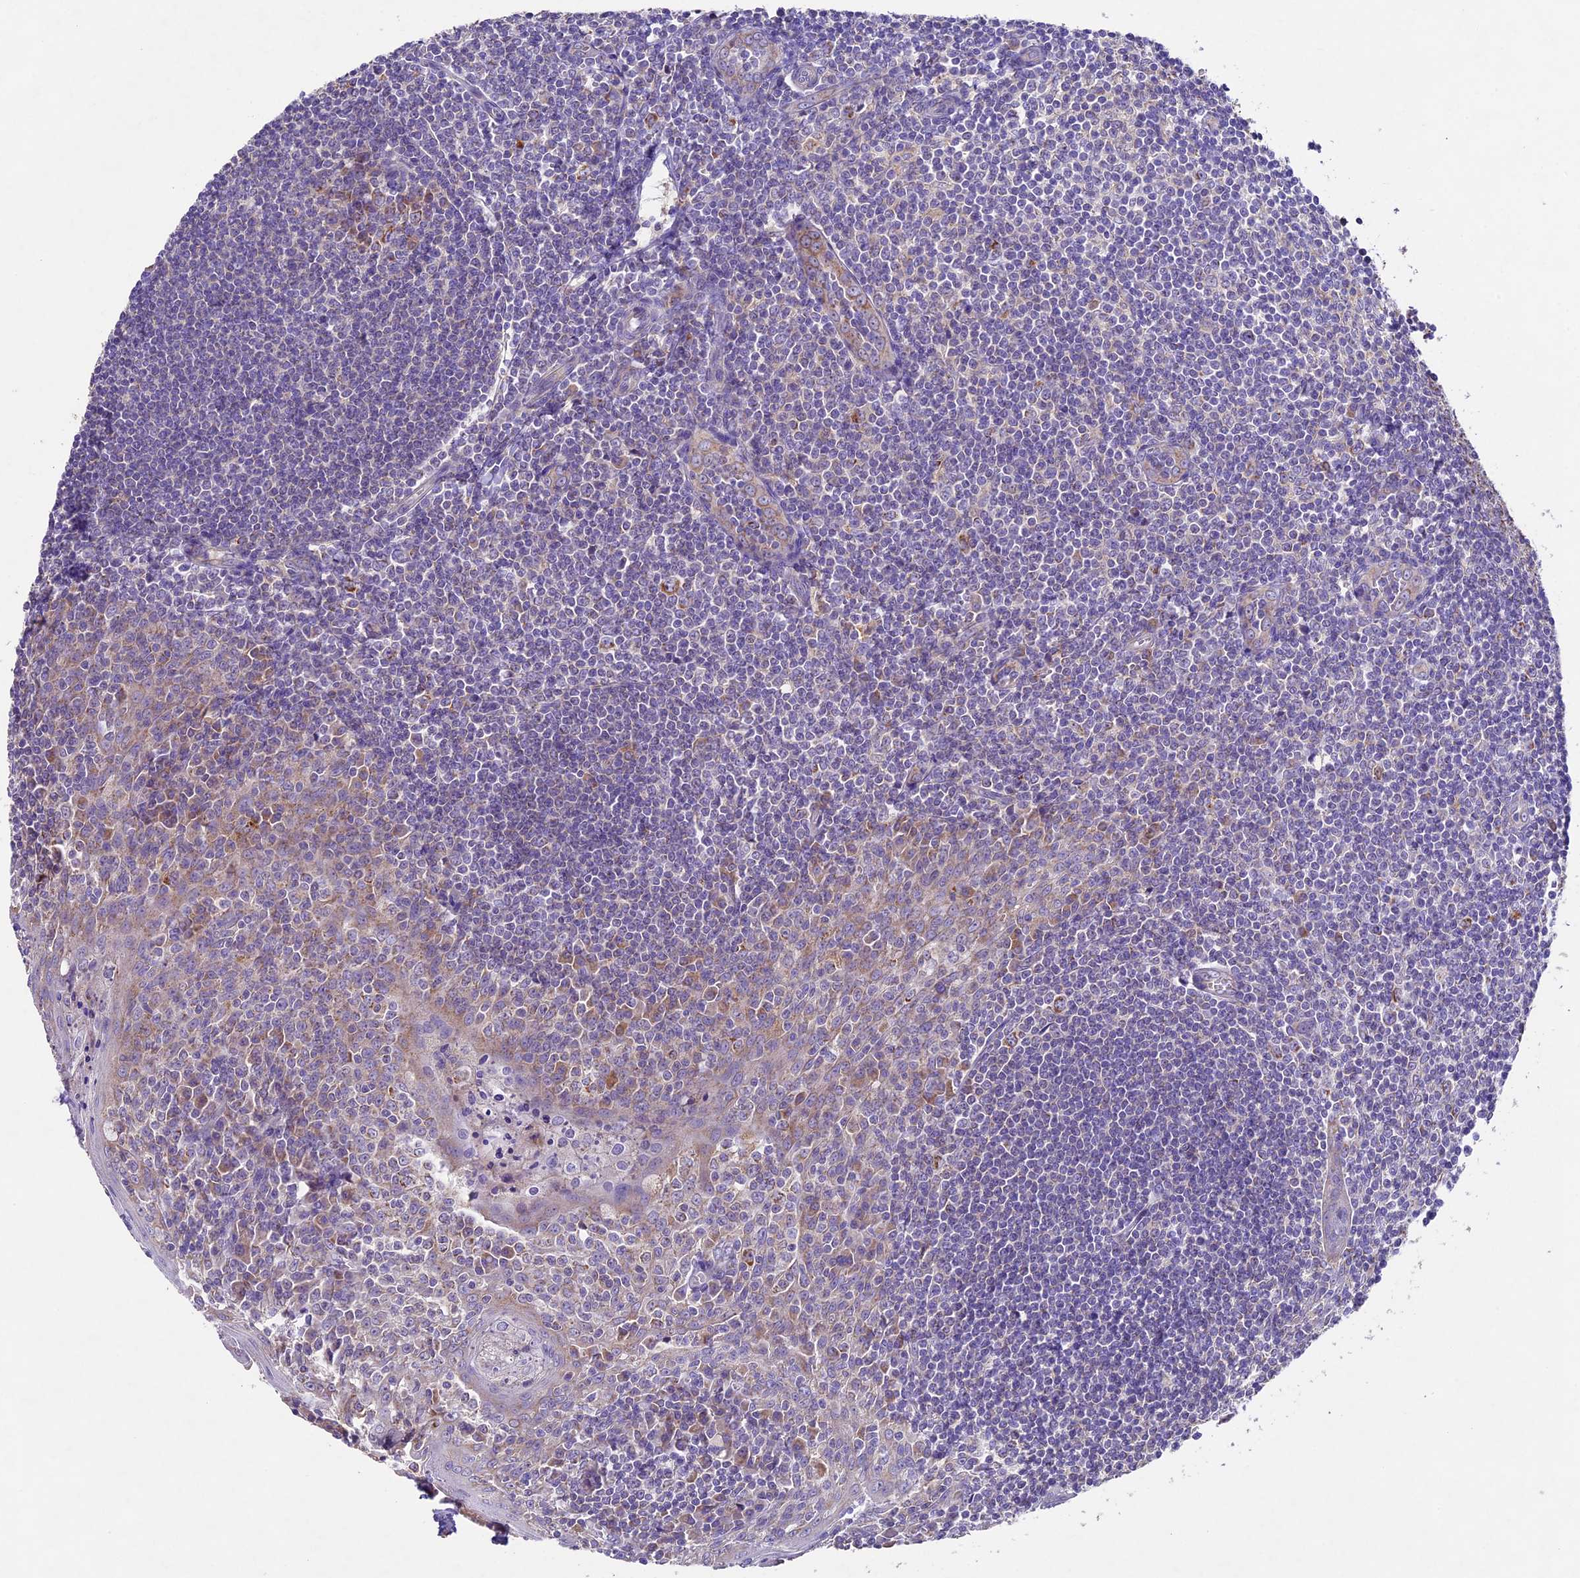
{"staining": {"intensity": "strong", "quantity": "25%-75%", "location": "cytoplasmic/membranous"}, "tissue": "tonsil", "cell_type": "Germinal center cells", "image_type": "normal", "snomed": [{"axis": "morphology", "description": "Normal tissue, NOS"}, {"axis": "topography", "description": "Tonsil"}], "caption": "Brown immunohistochemical staining in unremarkable tonsil reveals strong cytoplasmic/membranous staining in about 25%-75% of germinal center cells. The staining is performed using DAB (3,3'-diaminobenzidine) brown chromogen to label protein expression. The nuclei are counter-stained blue using hematoxylin.", "gene": "PMPCB", "patient": {"sex": "male", "age": 27}}